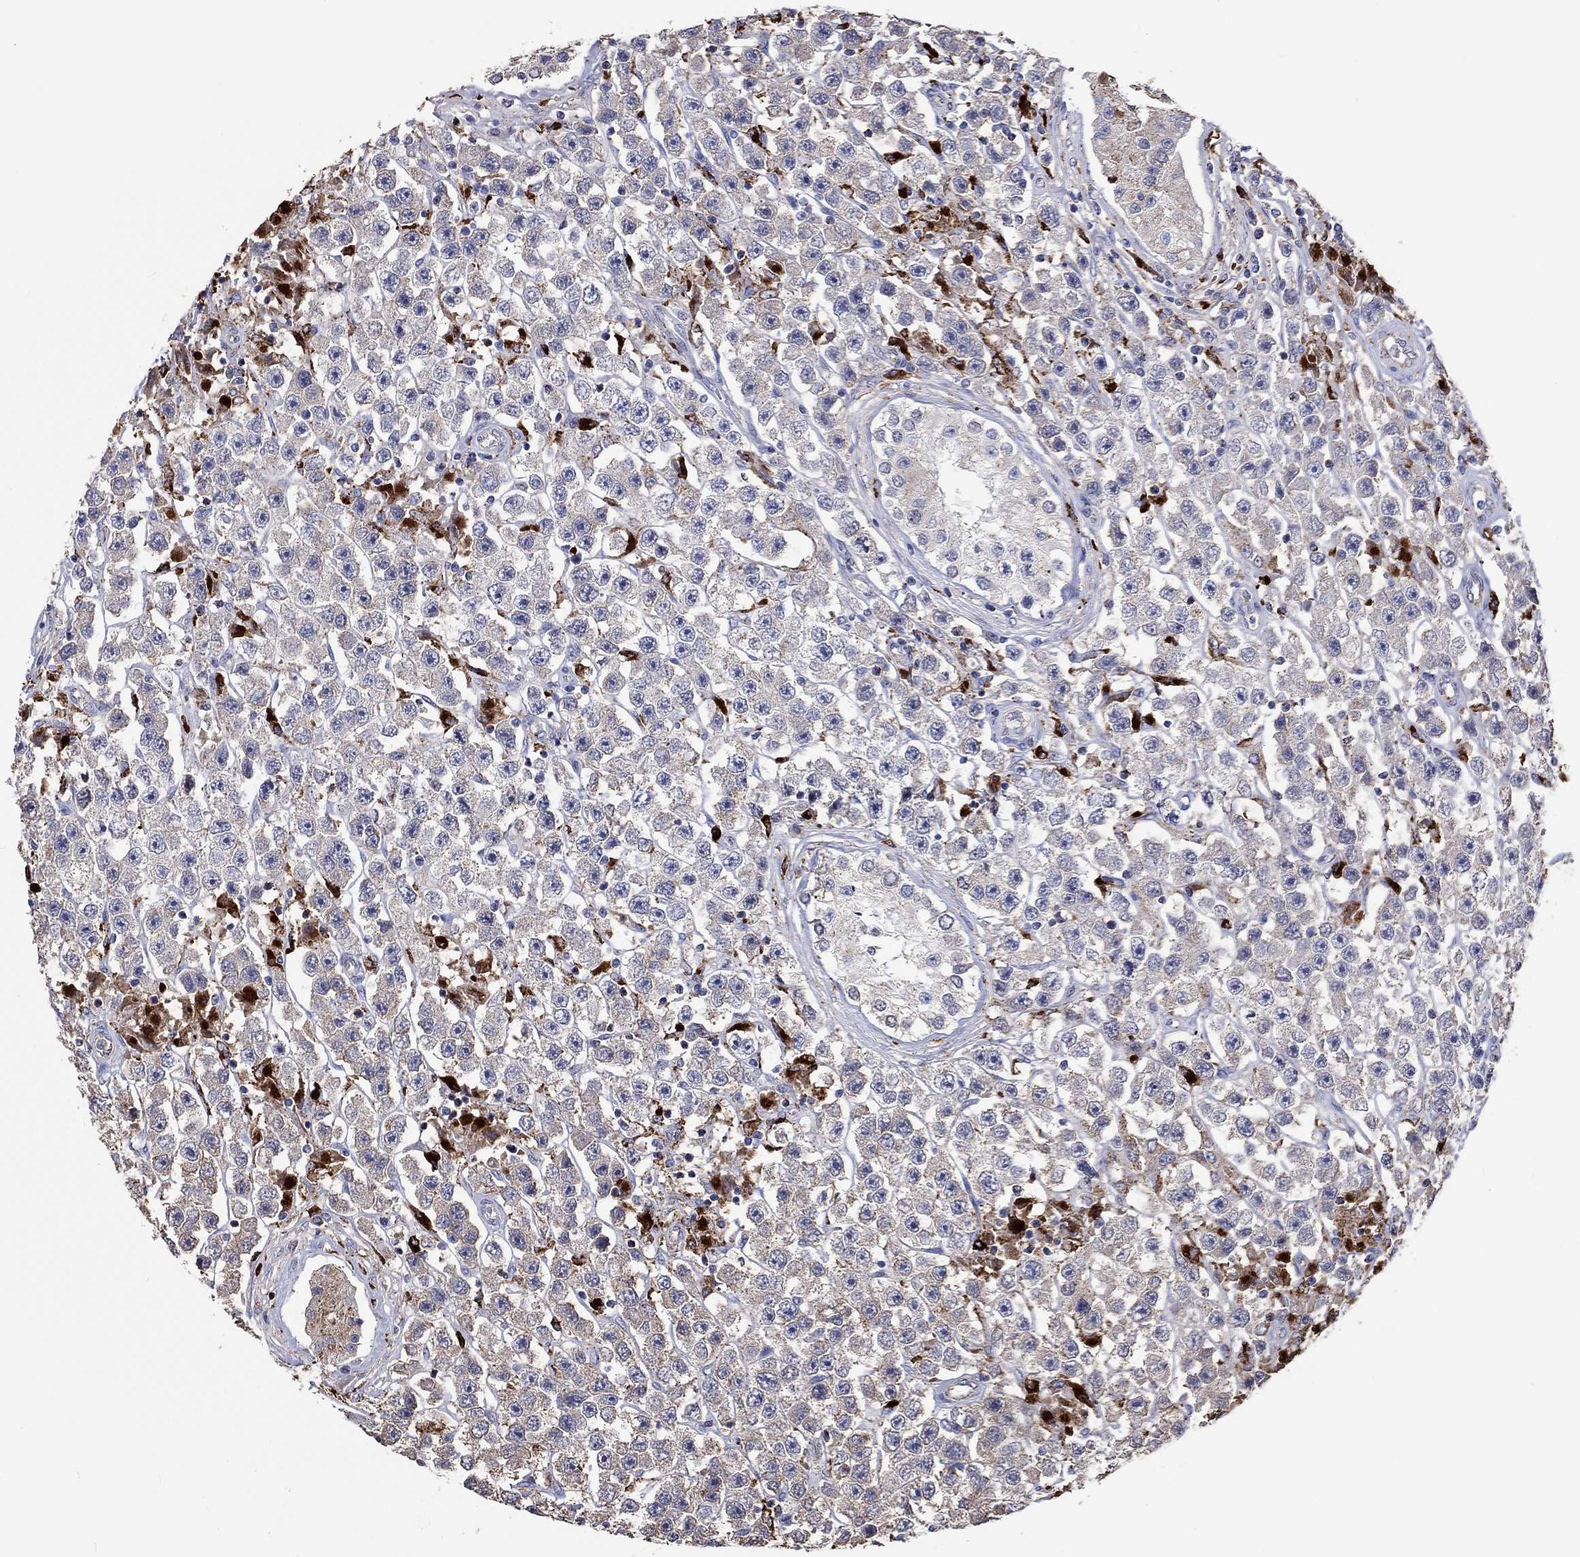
{"staining": {"intensity": "negative", "quantity": "none", "location": "none"}, "tissue": "testis cancer", "cell_type": "Tumor cells", "image_type": "cancer", "snomed": [{"axis": "morphology", "description": "Seminoma, NOS"}, {"axis": "topography", "description": "Testis"}], "caption": "This is a histopathology image of immunohistochemistry (IHC) staining of testis seminoma, which shows no staining in tumor cells. Nuclei are stained in blue.", "gene": "CTSB", "patient": {"sex": "male", "age": 45}}